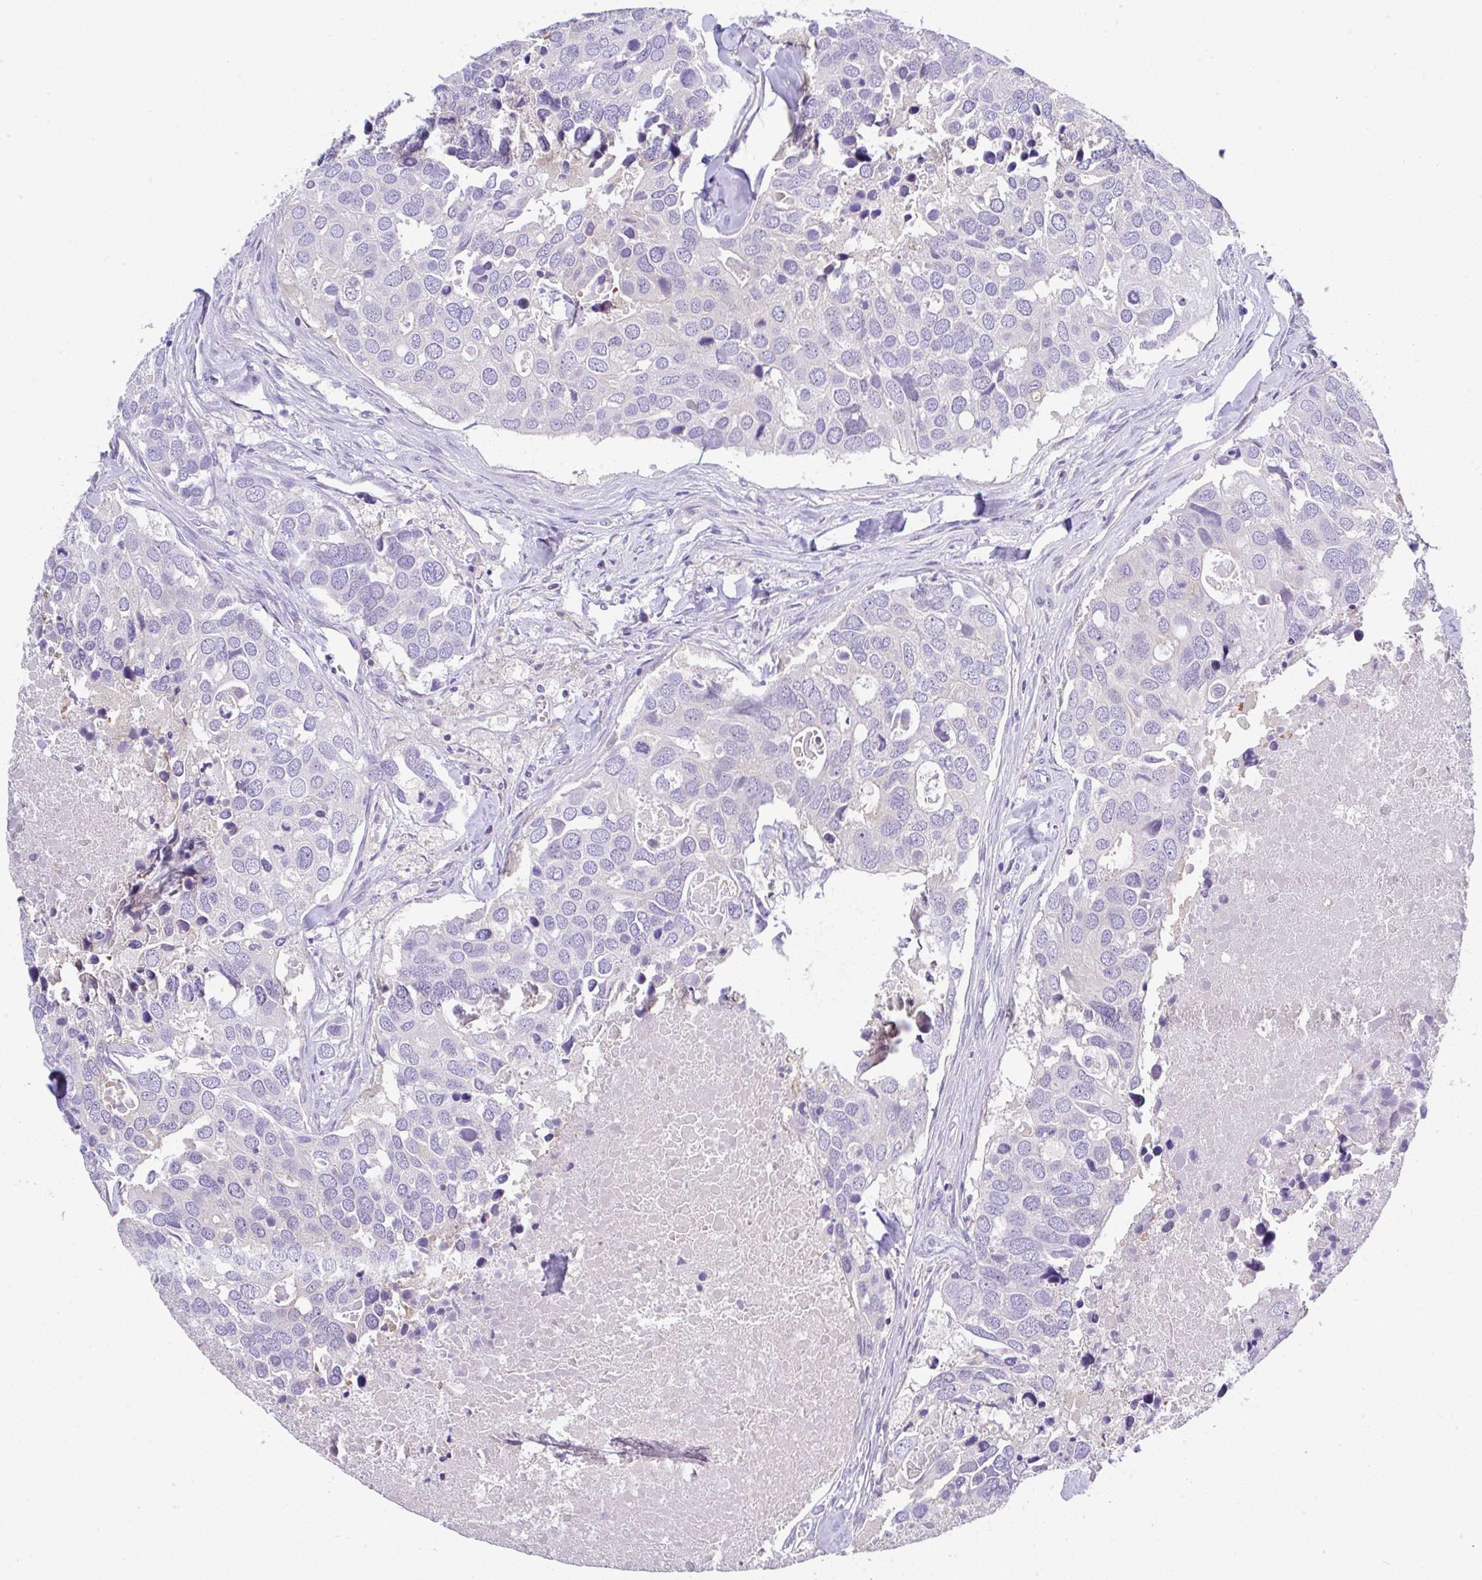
{"staining": {"intensity": "negative", "quantity": "none", "location": "none"}, "tissue": "breast cancer", "cell_type": "Tumor cells", "image_type": "cancer", "snomed": [{"axis": "morphology", "description": "Duct carcinoma"}, {"axis": "topography", "description": "Breast"}], "caption": "Protein analysis of breast cancer (intraductal carcinoma) exhibits no significant positivity in tumor cells.", "gene": "SERPINE3", "patient": {"sex": "female", "age": 83}}